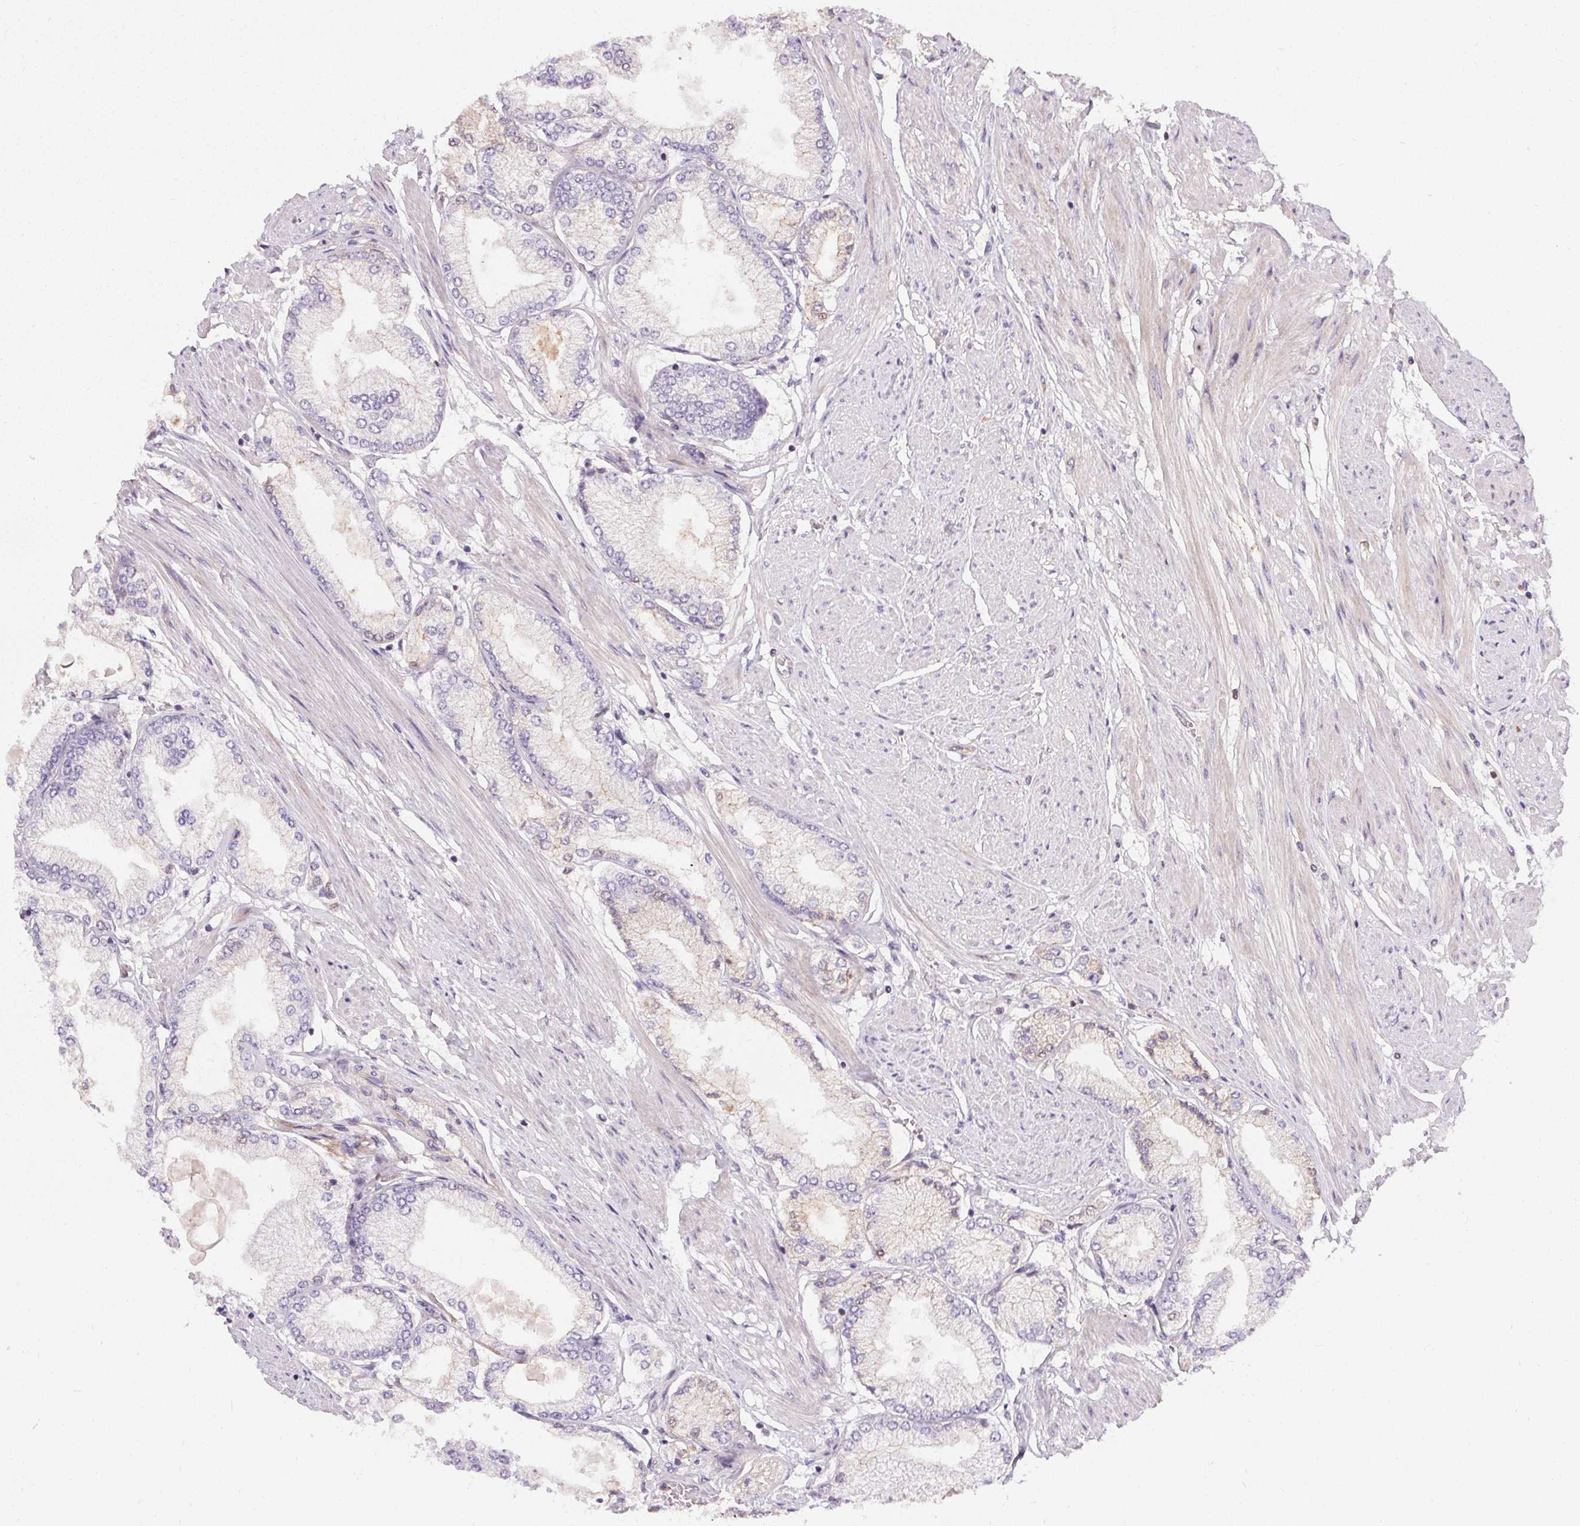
{"staining": {"intensity": "negative", "quantity": "none", "location": "none"}, "tissue": "prostate cancer", "cell_type": "Tumor cells", "image_type": "cancer", "snomed": [{"axis": "morphology", "description": "Adenocarcinoma, High grade"}, {"axis": "topography", "description": "Prostate"}], "caption": "Immunohistochemistry photomicrograph of prostate cancer stained for a protein (brown), which shows no expression in tumor cells.", "gene": "APLP1", "patient": {"sex": "male", "age": 68}}